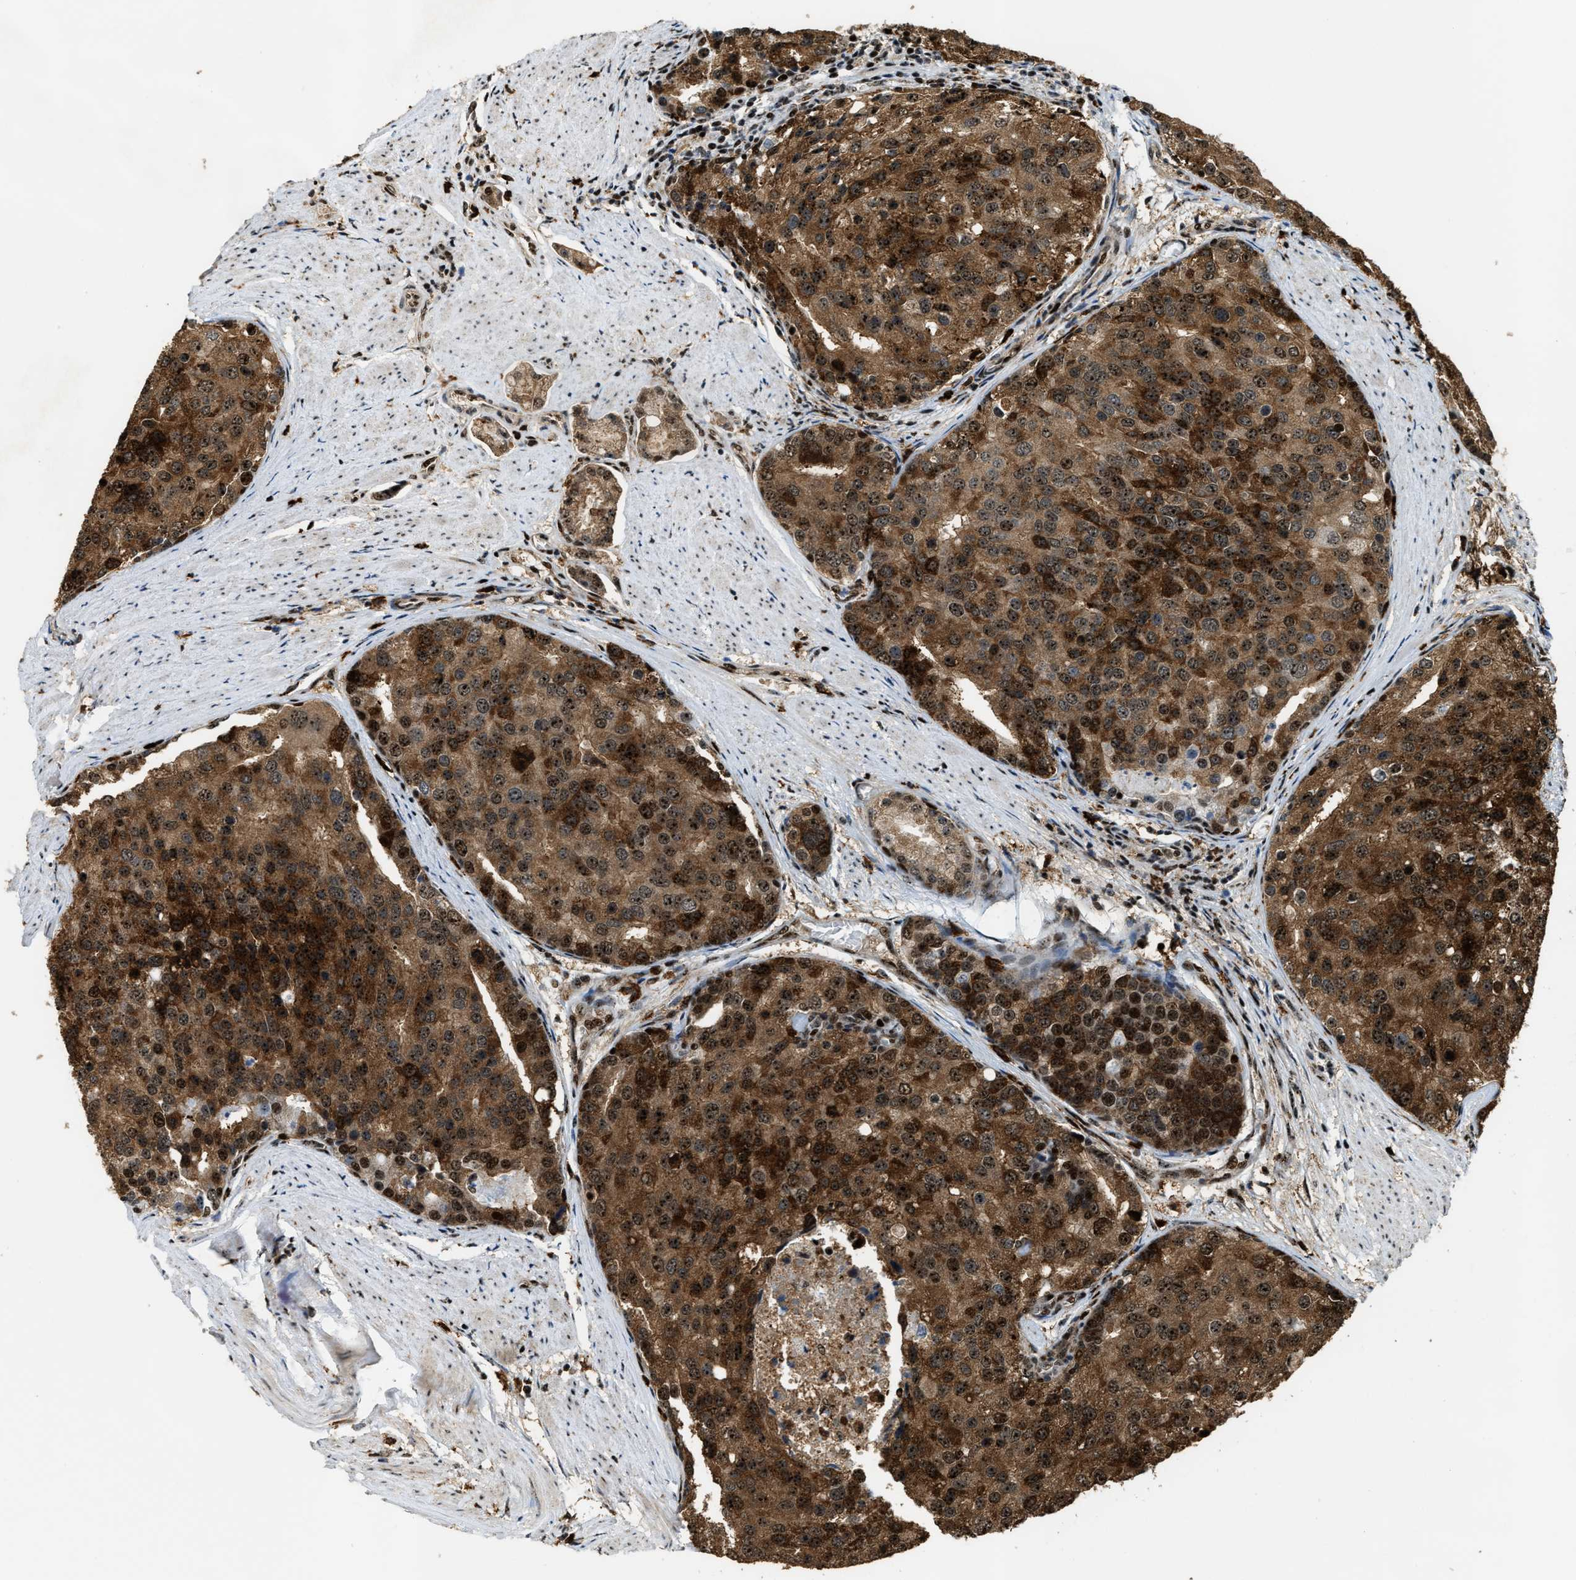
{"staining": {"intensity": "strong", "quantity": ">75%", "location": "cytoplasmic/membranous,nuclear"}, "tissue": "prostate cancer", "cell_type": "Tumor cells", "image_type": "cancer", "snomed": [{"axis": "morphology", "description": "Adenocarcinoma, High grade"}, {"axis": "topography", "description": "Prostate"}], "caption": "Immunohistochemical staining of adenocarcinoma (high-grade) (prostate) displays strong cytoplasmic/membranous and nuclear protein positivity in approximately >75% of tumor cells.", "gene": "ZNF687", "patient": {"sex": "male", "age": 50}}